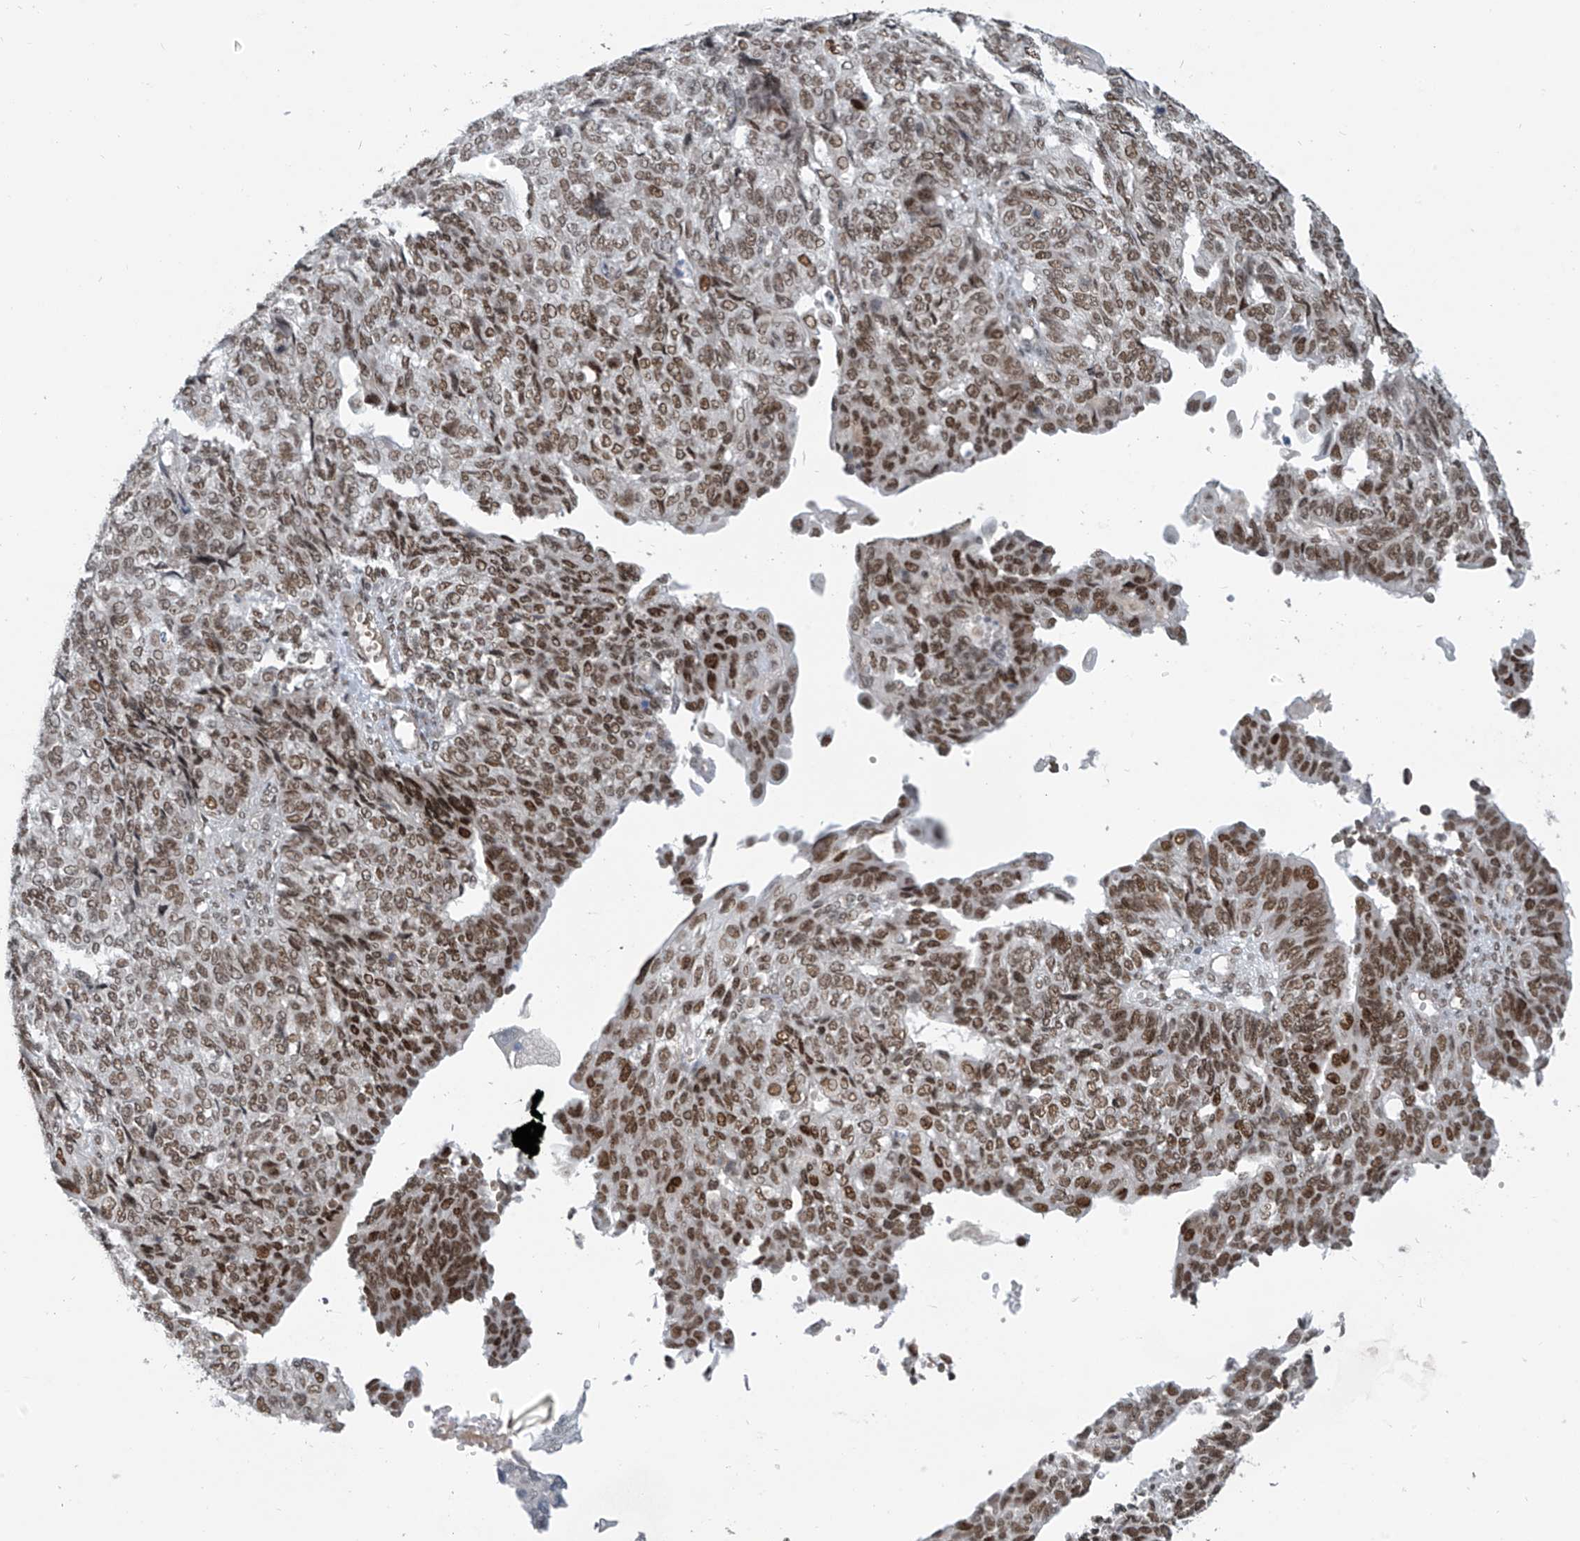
{"staining": {"intensity": "moderate", "quantity": ">75%", "location": "nuclear"}, "tissue": "endometrial cancer", "cell_type": "Tumor cells", "image_type": "cancer", "snomed": [{"axis": "morphology", "description": "Adenocarcinoma, NOS"}, {"axis": "topography", "description": "Endometrium"}], "caption": "Human adenocarcinoma (endometrial) stained for a protein (brown) exhibits moderate nuclear positive expression in approximately >75% of tumor cells.", "gene": "MCM9", "patient": {"sex": "female", "age": 32}}